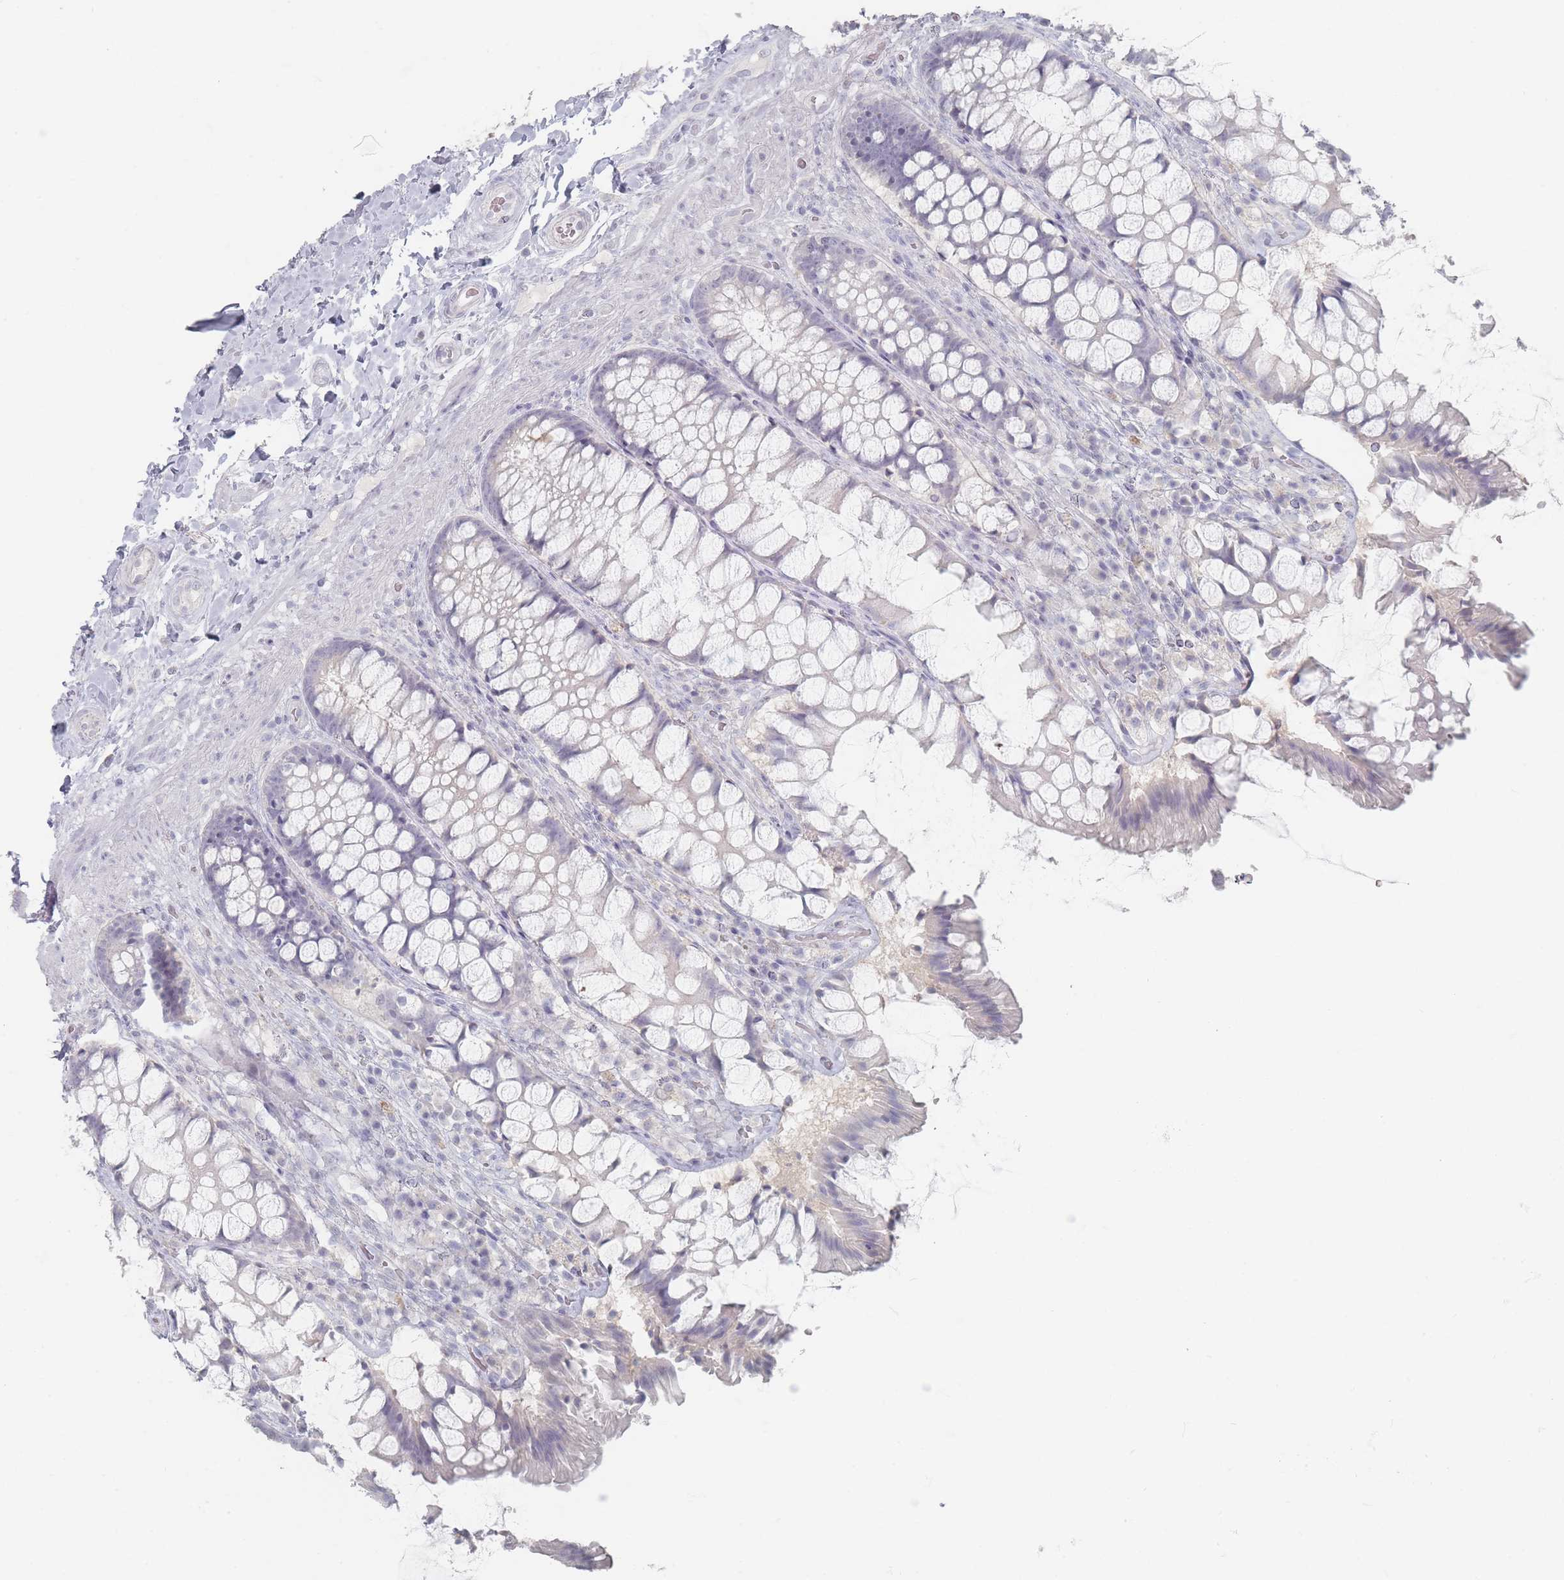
{"staining": {"intensity": "negative", "quantity": "none", "location": "none"}, "tissue": "rectum", "cell_type": "Glandular cells", "image_type": "normal", "snomed": [{"axis": "morphology", "description": "Normal tissue, NOS"}, {"axis": "topography", "description": "Rectum"}], "caption": "The IHC histopathology image has no significant staining in glandular cells of rectum. Brightfield microscopy of immunohistochemistry stained with DAB (brown) and hematoxylin (blue), captured at high magnification.", "gene": "CD37", "patient": {"sex": "female", "age": 58}}